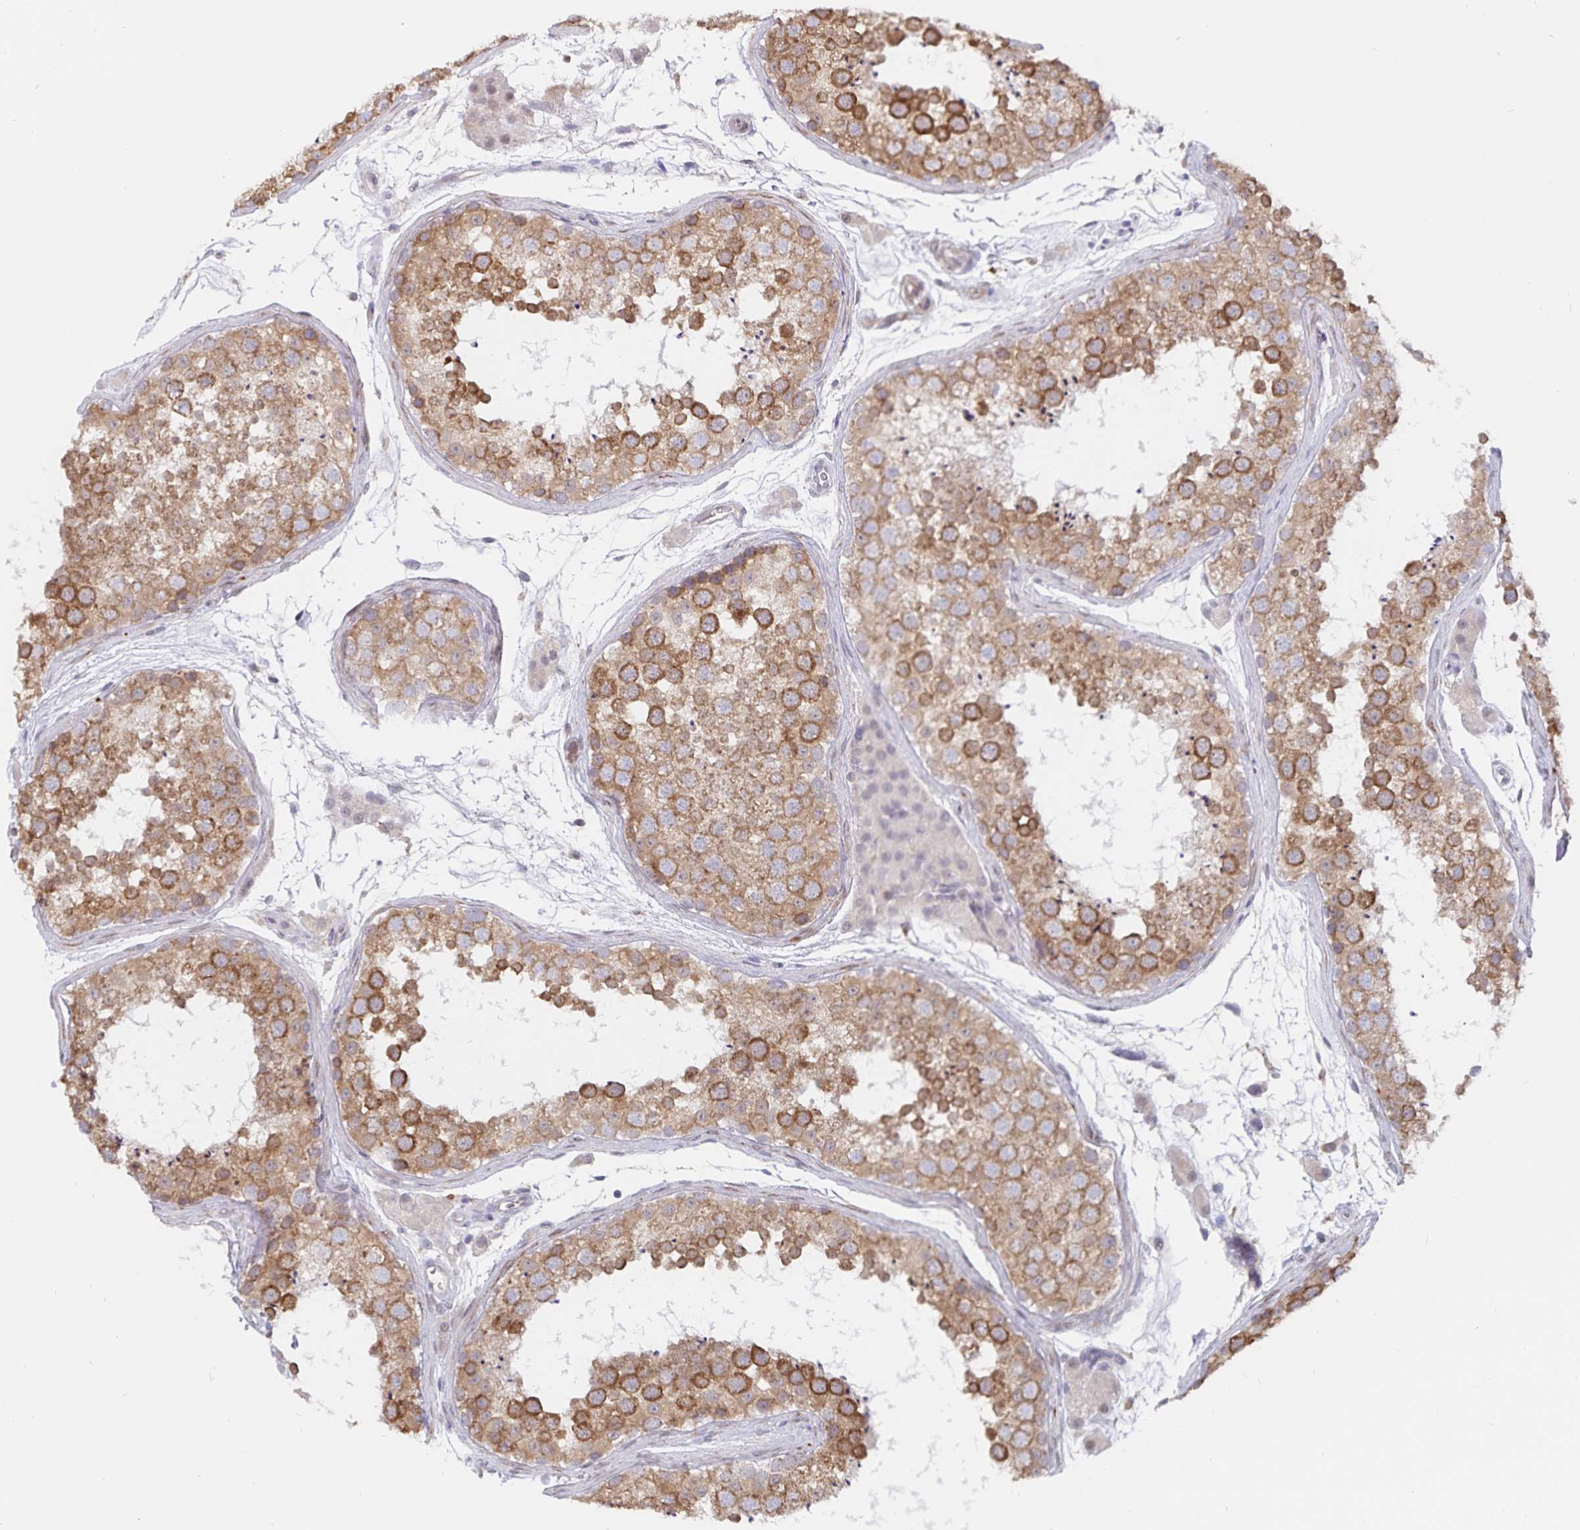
{"staining": {"intensity": "moderate", "quantity": ">75%", "location": "cytoplasmic/membranous"}, "tissue": "testis", "cell_type": "Cells in seminiferous ducts", "image_type": "normal", "snomed": [{"axis": "morphology", "description": "Normal tissue, NOS"}, {"axis": "topography", "description": "Testis"}], "caption": "Approximately >75% of cells in seminiferous ducts in benign human testis demonstrate moderate cytoplasmic/membranous protein expression as visualized by brown immunohistochemical staining.", "gene": "ATP2A2", "patient": {"sex": "male", "age": 41}}